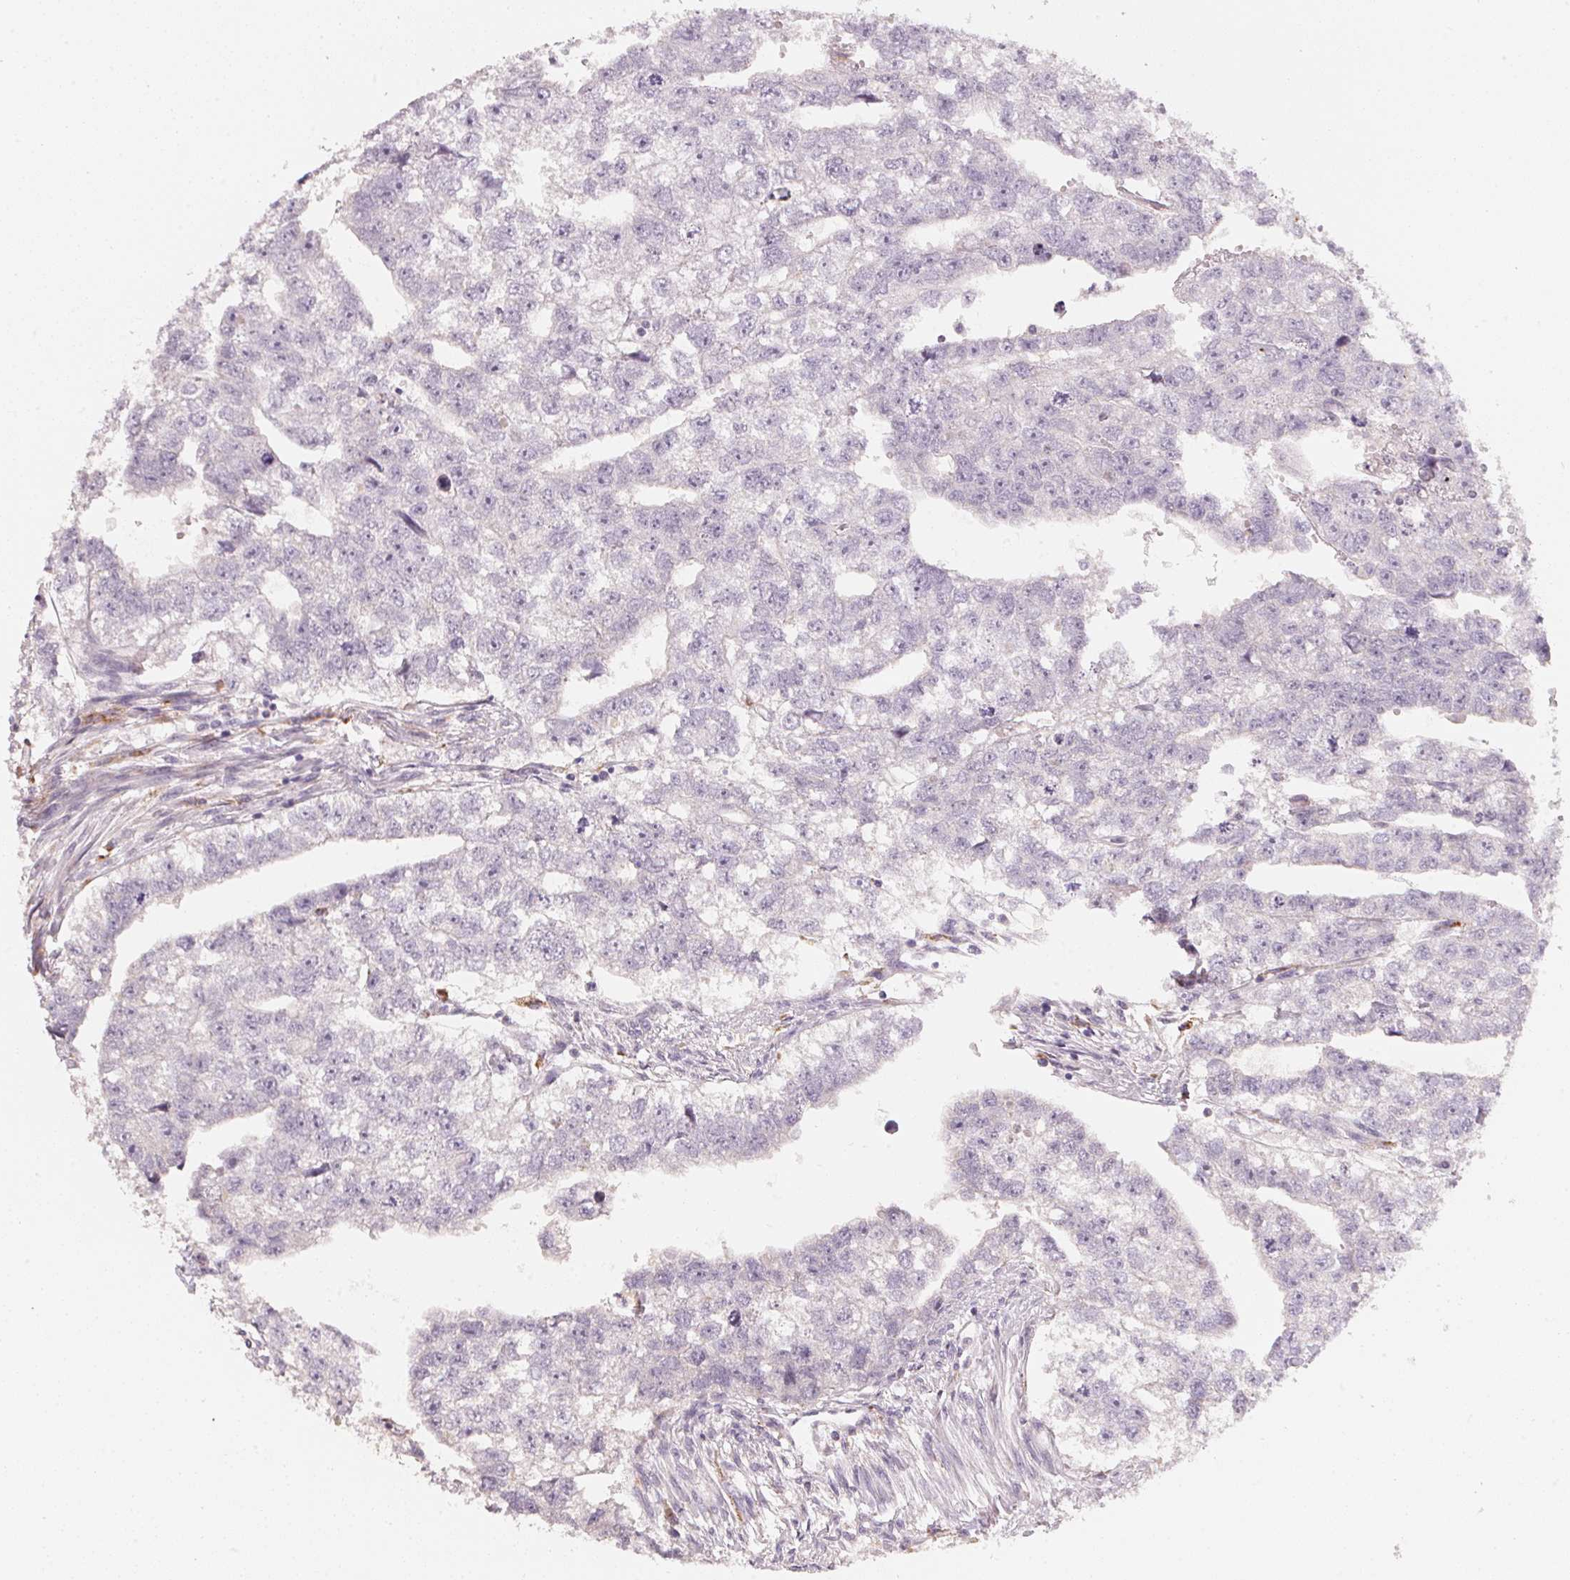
{"staining": {"intensity": "negative", "quantity": "none", "location": "none"}, "tissue": "testis cancer", "cell_type": "Tumor cells", "image_type": "cancer", "snomed": [{"axis": "morphology", "description": "Carcinoma, Embryonal, NOS"}, {"axis": "morphology", "description": "Teratoma, malignant, NOS"}, {"axis": "topography", "description": "Testis"}], "caption": "Testis cancer stained for a protein using immunohistochemistry reveals no staining tumor cells.", "gene": "TREH", "patient": {"sex": "male", "age": 44}}